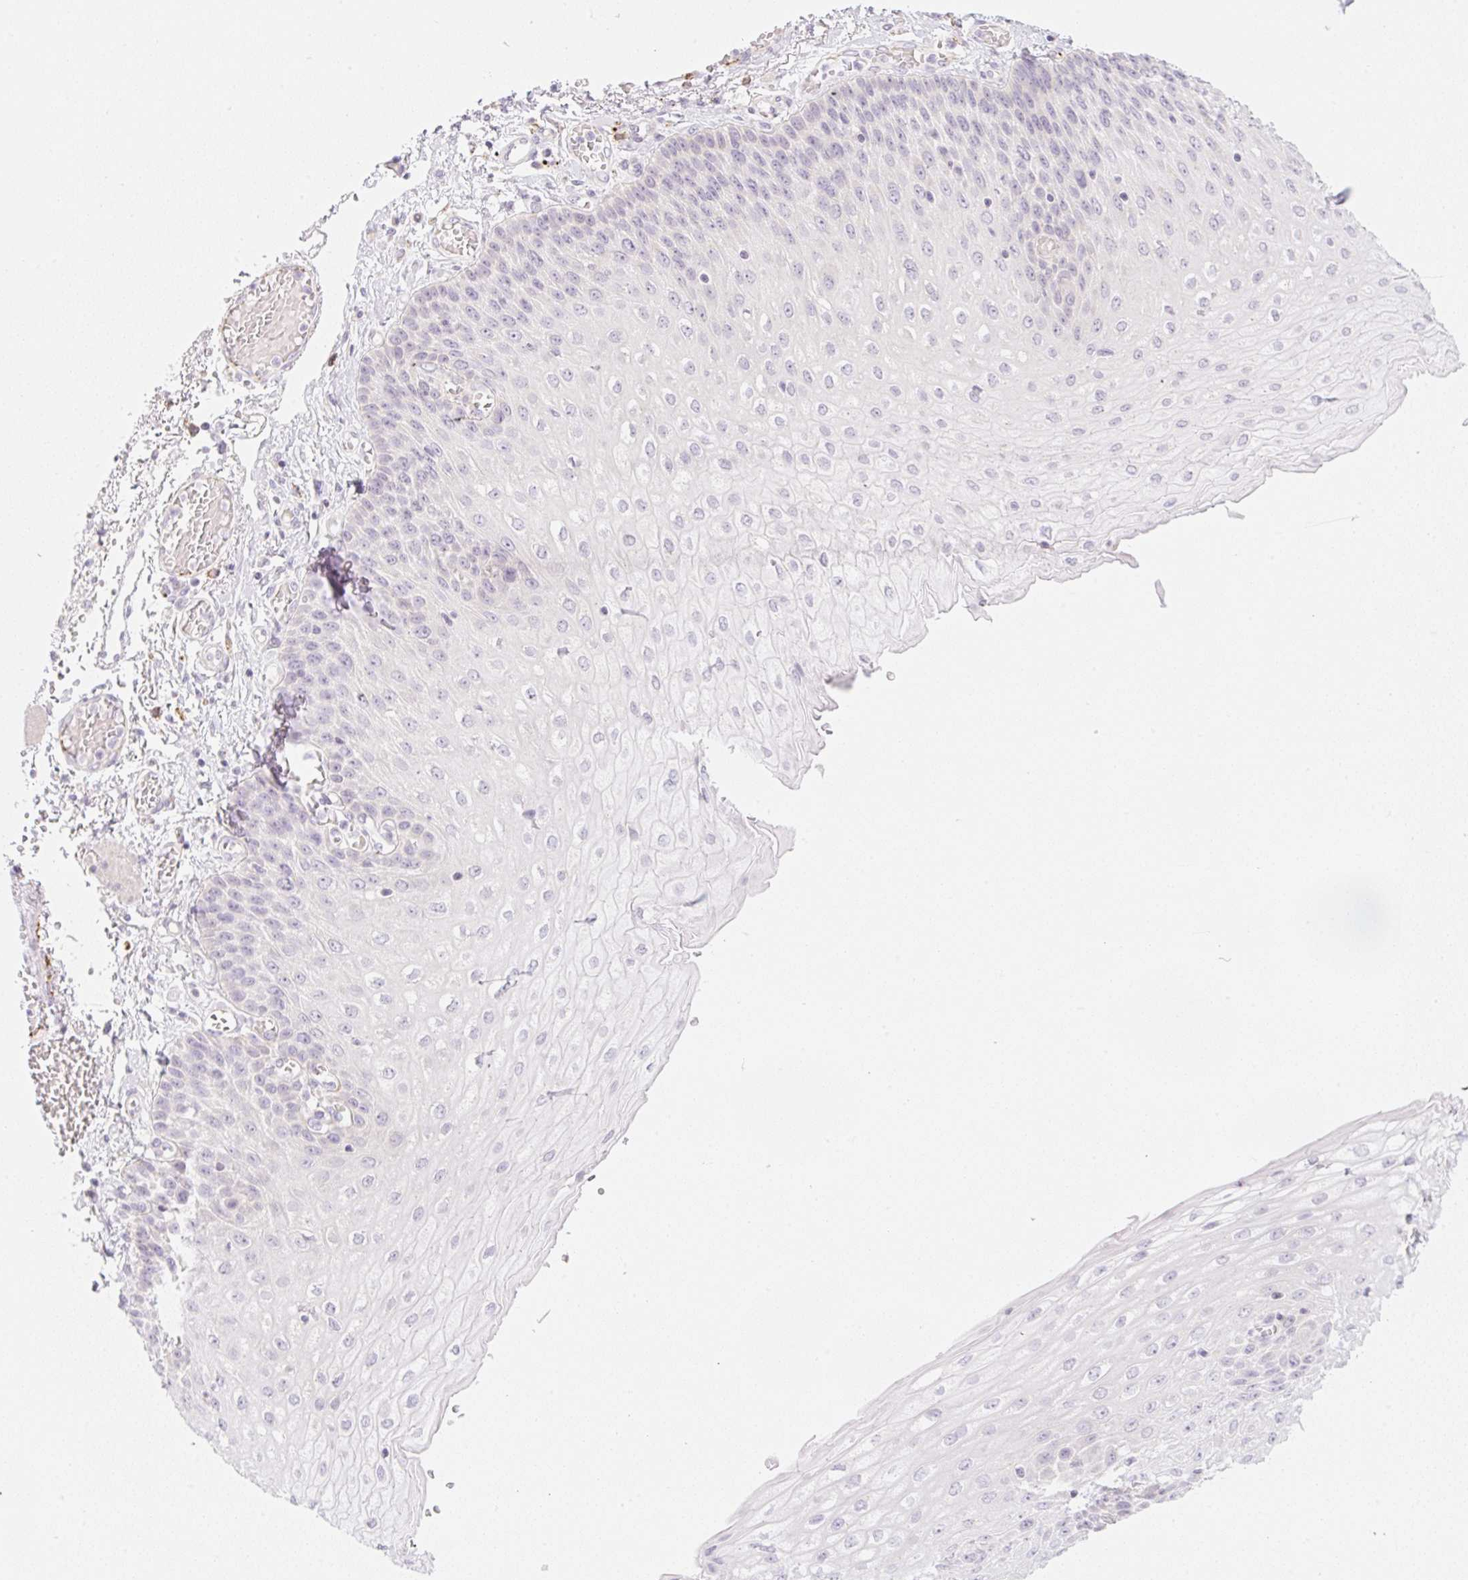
{"staining": {"intensity": "negative", "quantity": "none", "location": "none"}, "tissue": "esophagus", "cell_type": "Squamous epithelial cells", "image_type": "normal", "snomed": [{"axis": "morphology", "description": "Normal tissue, NOS"}, {"axis": "morphology", "description": "Adenocarcinoma, NOS"}, {"axis": "topography", "description": "Esophagus"}], "caption": "Squamous epithelial cells show no significant staining in normal esophagus. (DAB IHC, high magnification).", "gene": "CASKIN1", "patient": {"sex": "male", "age": 81}}